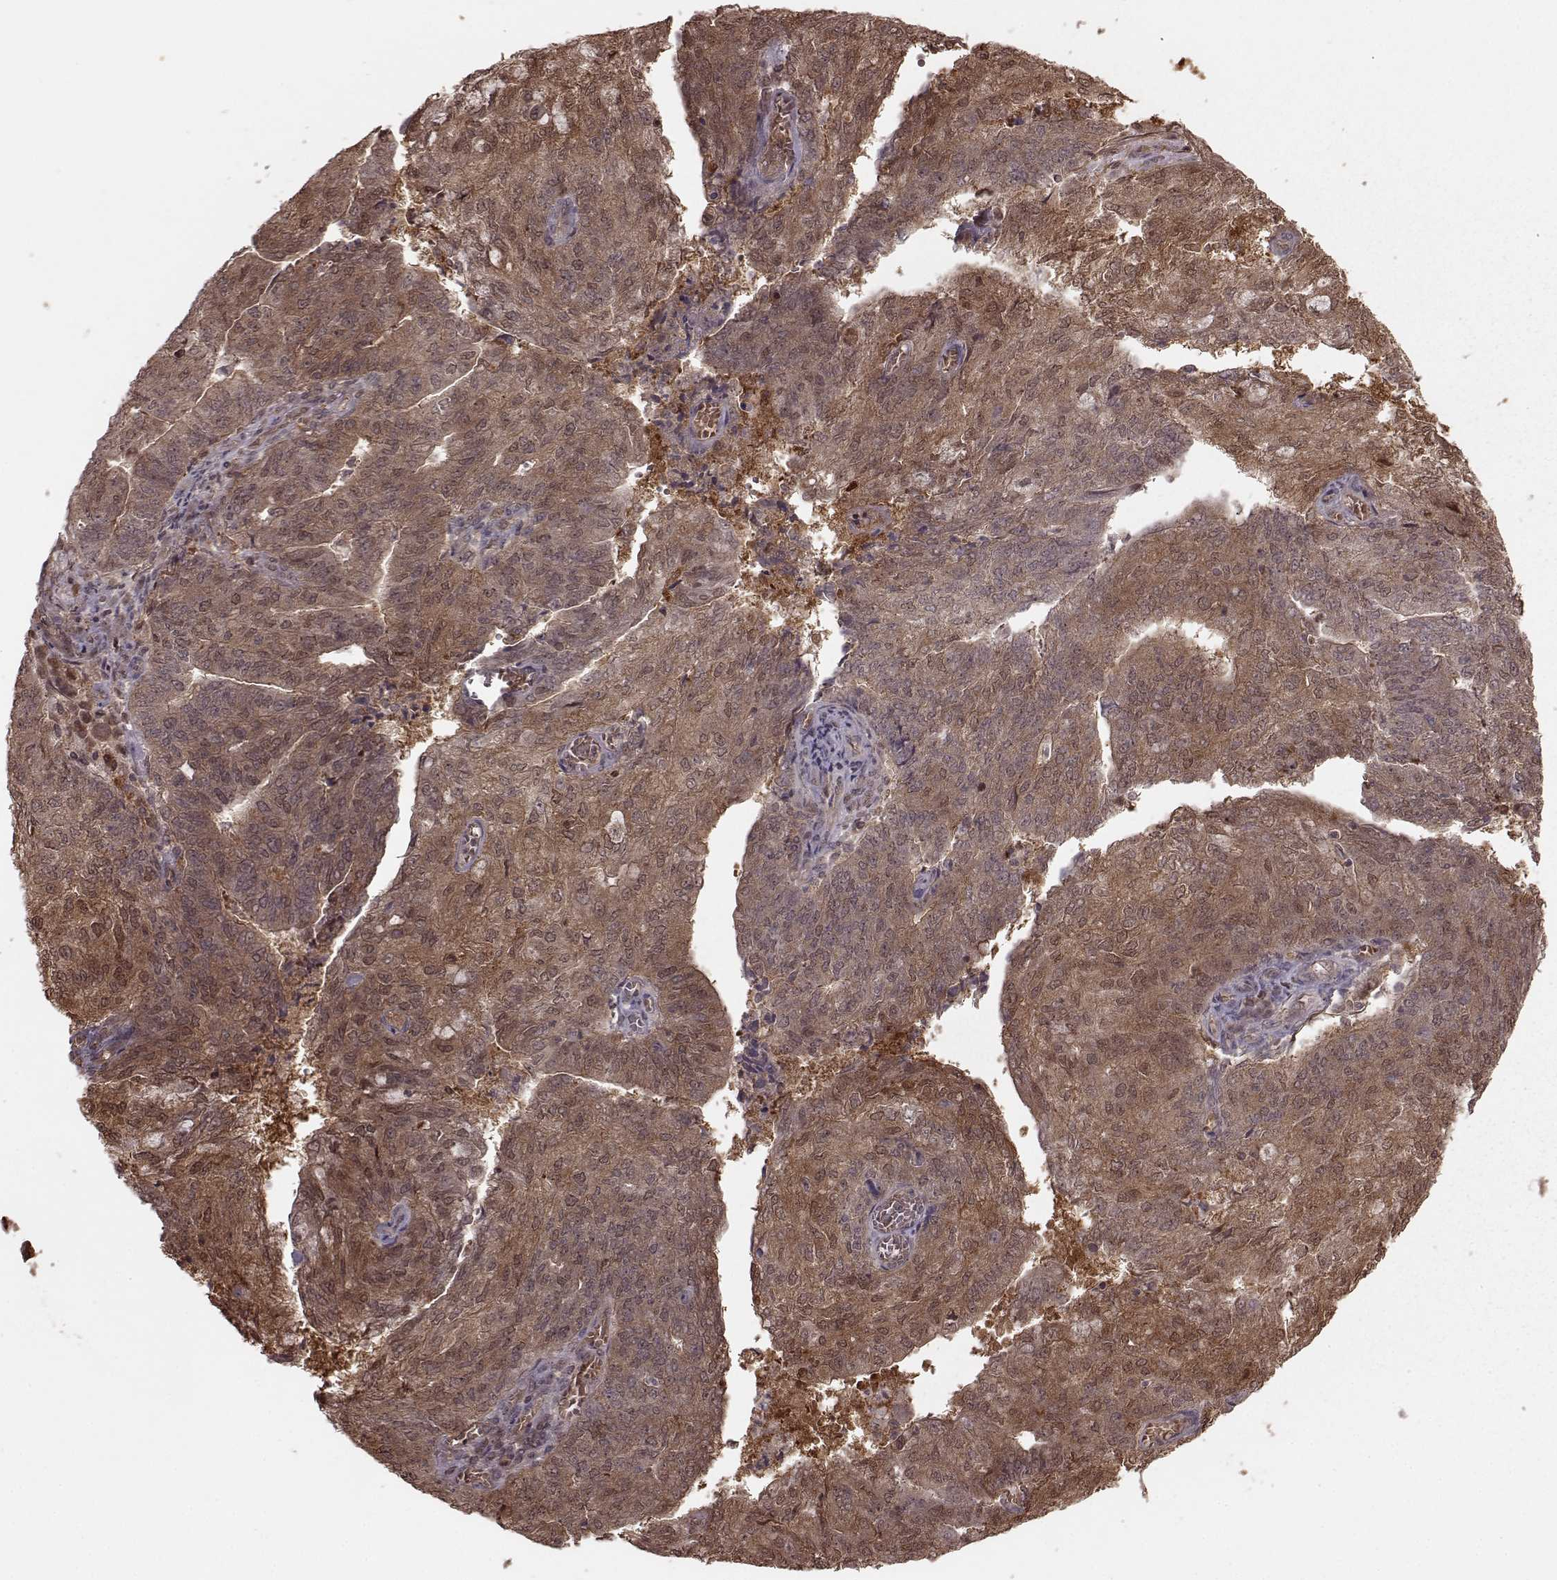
{"staining": {"intensity": "moderate", "quantity": "25%-75%", "location": "cytoplasmic/membranous,nuclear"}, "tissue": "endometrial cancer", "cell_type": "Tumor cells", "image_type": "cancer", "snomed": [{"axis": "morphology", "description": "Adenocarcinoma, NOS"}, {"axis": "topography", "description": "Endometrium"}], "caption": "About 25%-75% of tumor cells in human endometrial cancer demonstrate moderate cytoplasmic/membranous and nuclear protein positivity as visualized by brown immunohistochemical staining.", "gene": "GSS", "patient": {"sex": "female", "age": 82}}